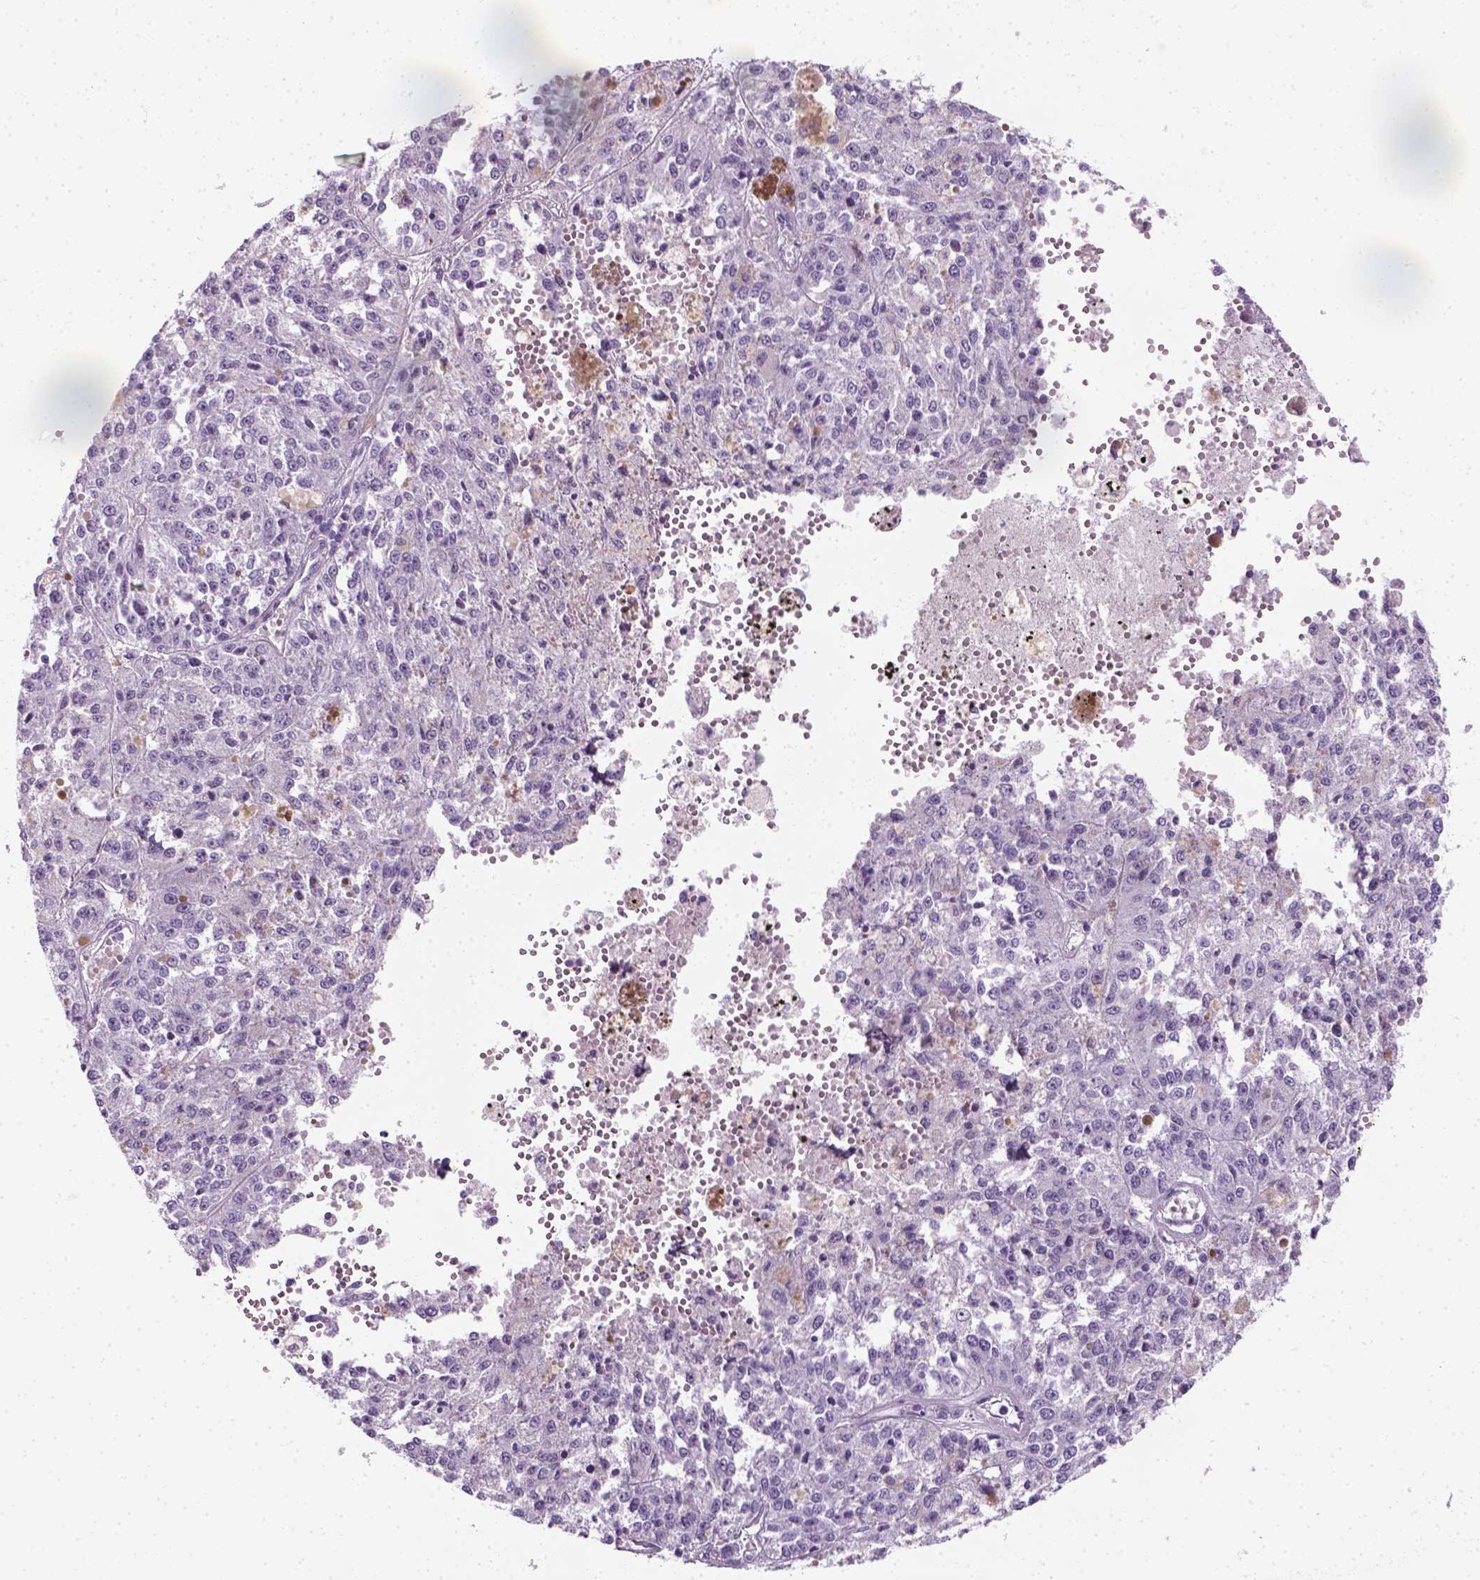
{"staining": {"intensity": "negative", "quantity": "none", "location": "none"}, "tissue": "melanoma", "cell_type": "Tumor cells", "image_type": "cancer", "snomed": [{"axis": "morphology", "description": "Malignant melanoma, Metastatic site"}, {"axis": "topography", "description": "Lymph node"}], "caption": "Tumor cells are negative for protein expression in human malignant melanoma (metastatic site). (DAB (3,3'-diaminobenzidine) immunohistochemistry with hematoxylin counter stain).", "gene": "SLC12A5", "patient": {"sex": "female", "age": 64}}